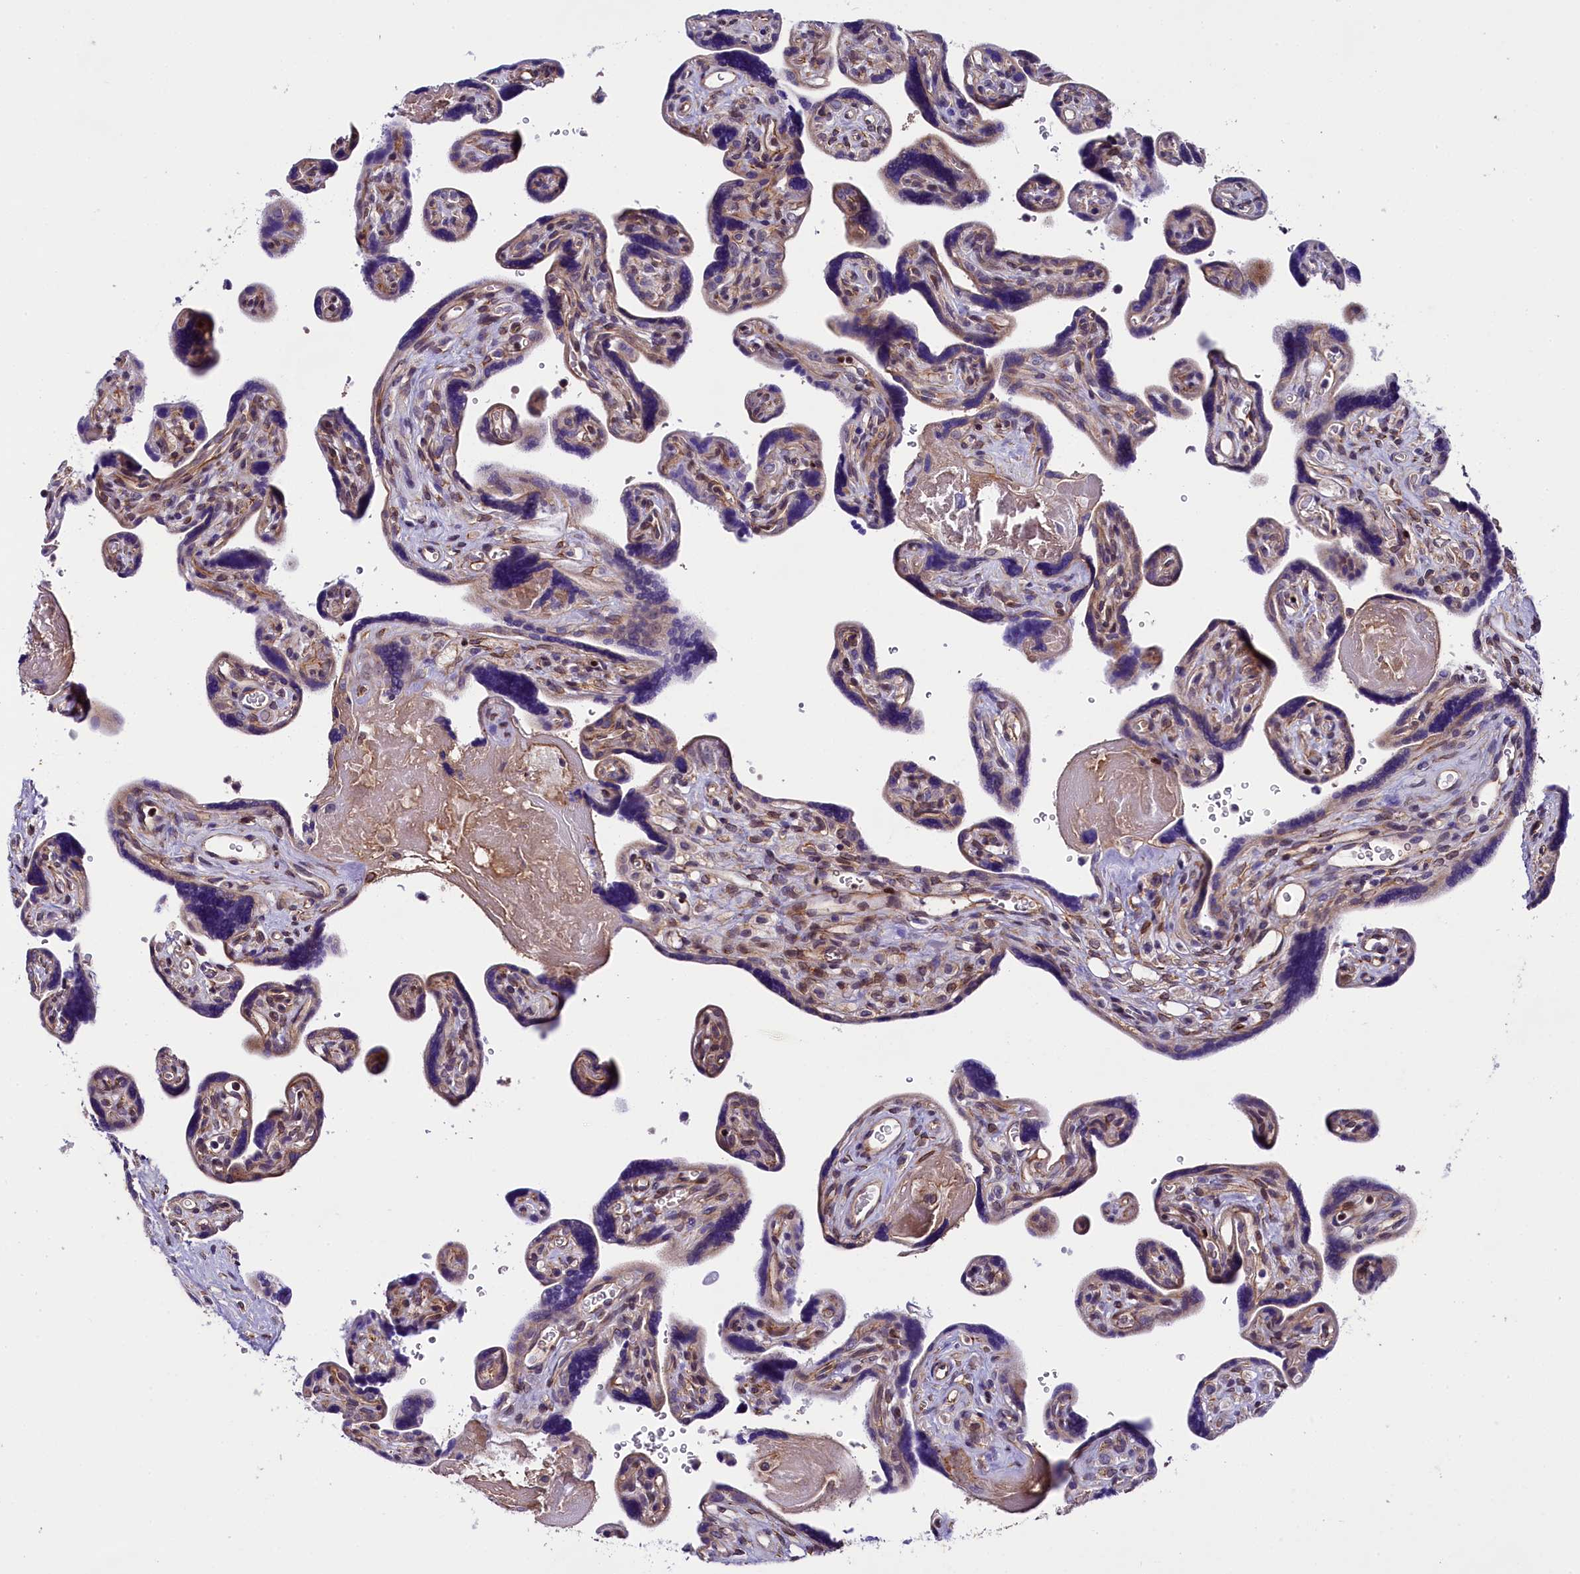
{"staining": {"intensity": "moderate", "quantity": "25%-75%", "location": "cytoplasmic/membranous"}, "tissue": "placenta", "cell_type": "Trophoblastic cells", "image_type": "normal", "snomed": [{"axis": "morphology", "description": "Normal tissue, NOS"}, {"axis": "topography", "description": "Placenta"}], "caption": "A high-resolution histopathology image shows immunohistochemistry (IHC) staining of normal placenta, which reveals moderate cytoplasmic/membranous staining in about 25%-75% of trophoblastic cells. The staining was performed using DAB to visualize the protein expression in brown, while the nuclei were stained in blue with hematoxylin (Magnification: 20x).", "gene": "SP4", "patient": {"sex": "female", "age": 39}}